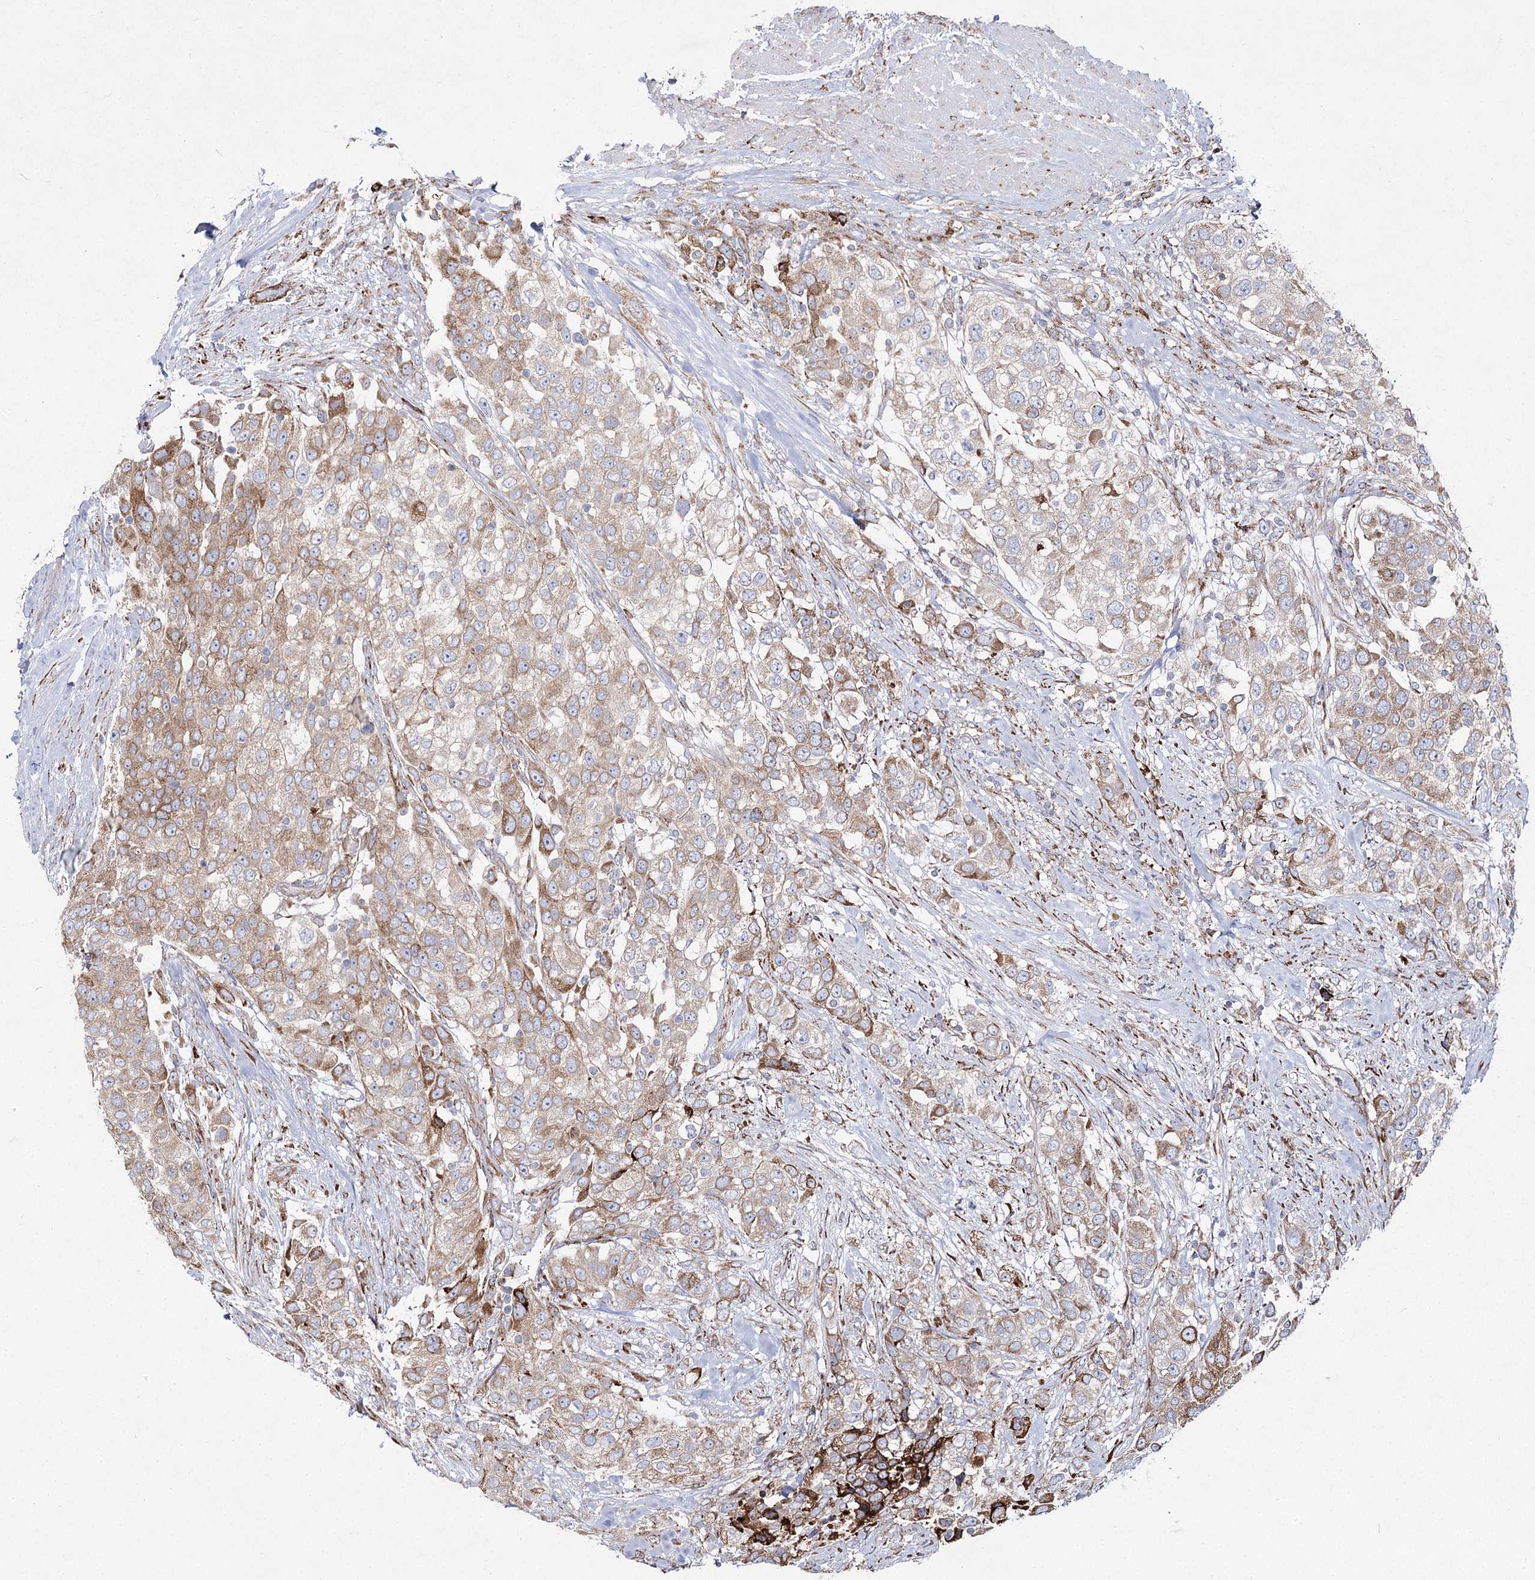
{"staining": {"intensity": "moderate", "quantity": "<25%", "location": "cytoplasmic/membranous"}, "tissue": "urothelial cancer", "cell_type": "Tumor cells", "image_type": "cancer", "snomed": [{"axis": "morphology", "description": "Urothelial carcinoma, High grade"}, {"axis": "topography", "description": "Urinary bladder"}], "caption": "Tumor cells reveal low levels of moderate cytoplasmic/membranous positivity in about <25% of cells in high-grade urothelial carcinoma.", "gene": "NHLRC2", "patient": {"sex": "female", "age": 80}}